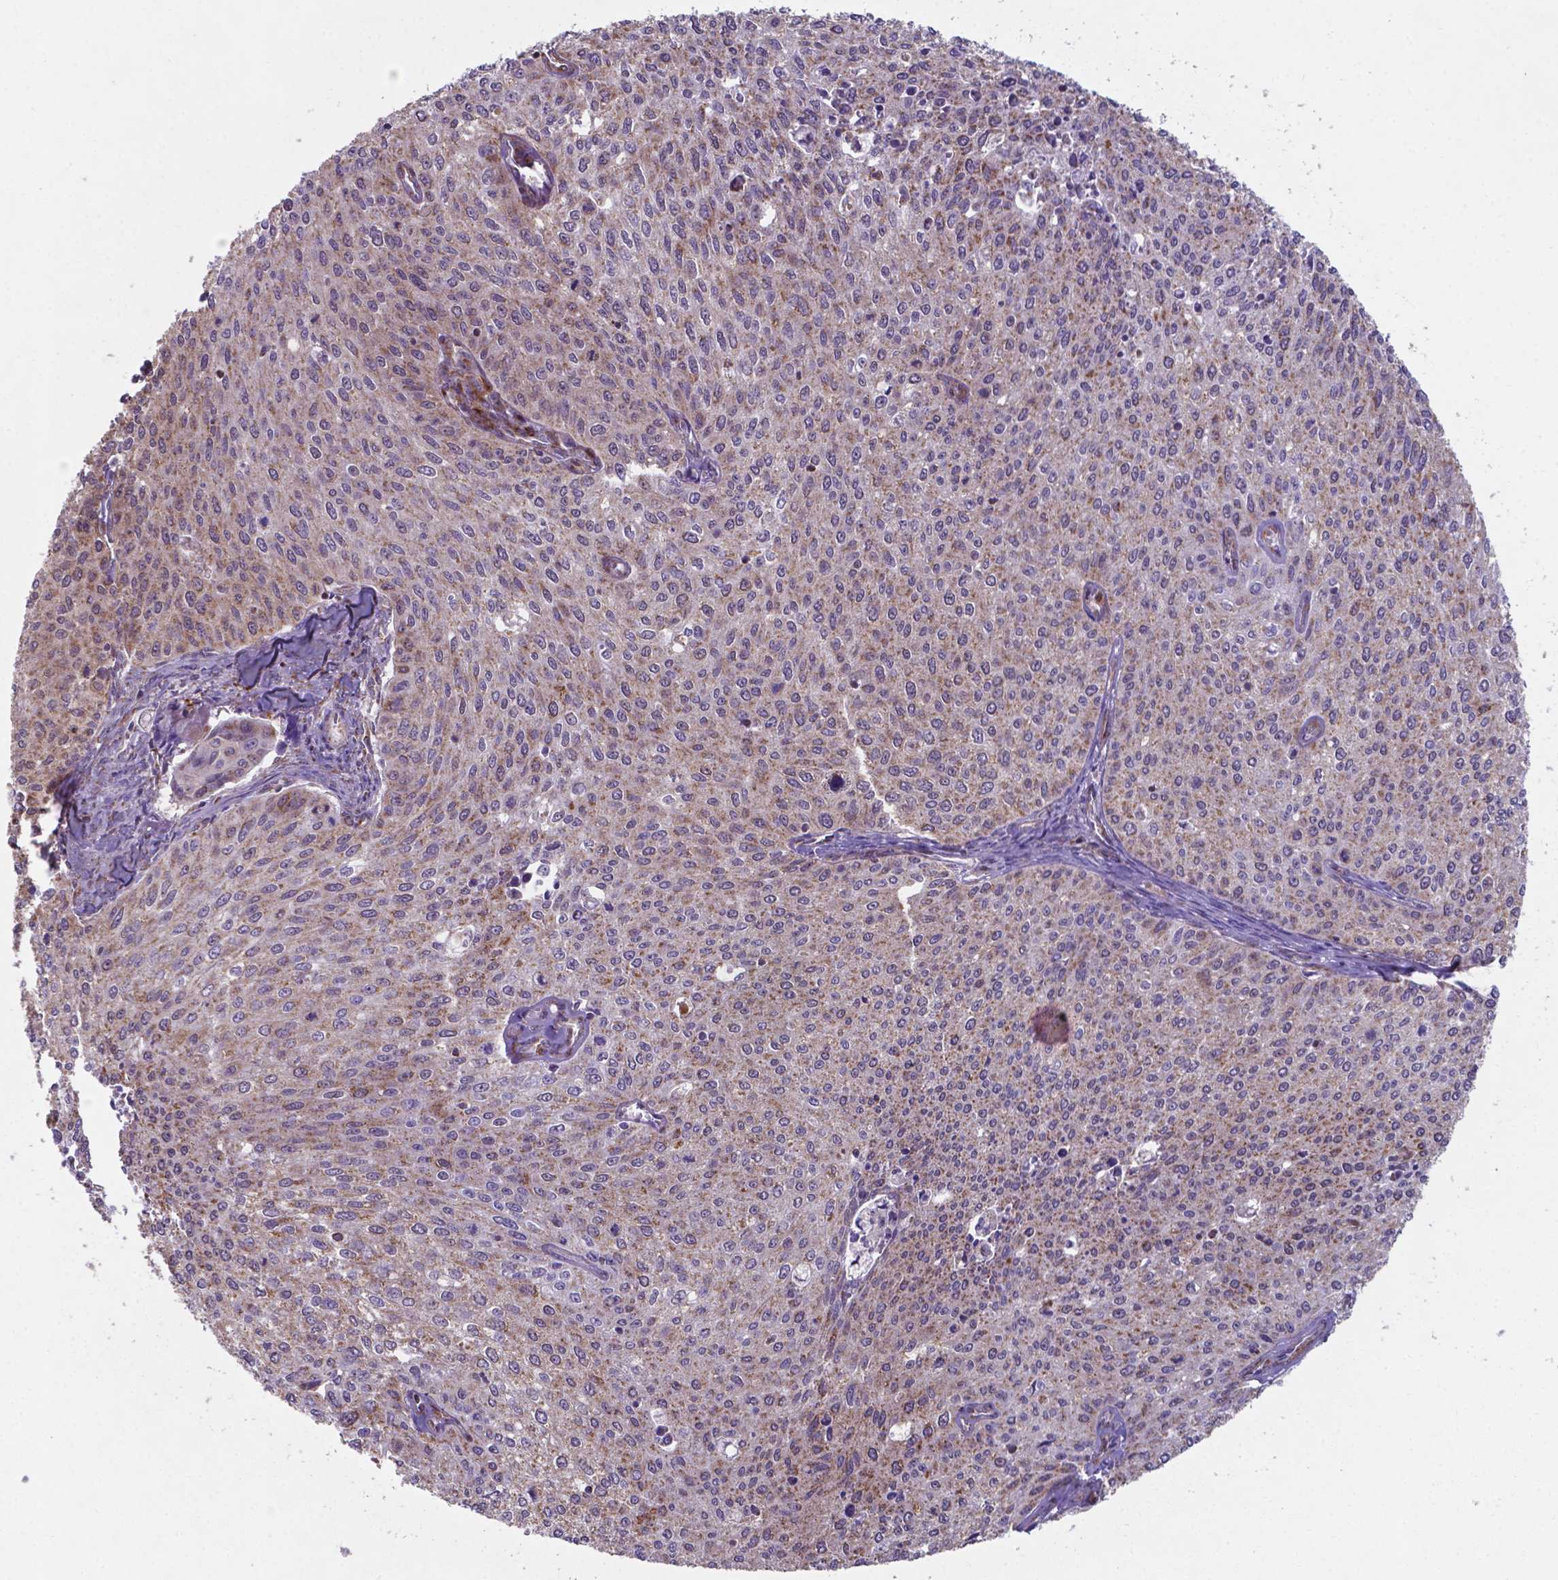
{"staining": {"intensity": "weak", "quantity": "25%-75%", "location": "cytoplasmic/membranous"}, "tissue": "cervical cancer", "cell_type": "Tumor cells", "image_type": "cancer", "snomed": [{"axis": "morphology", "description": "Squamous cell carcinoma, NOS"}, {"axis": "topography", "description": "Cervix"}], "caption": "Cervical cancer stained with a protein marker shows weak staining in tumor cells.", "gene": "FAM114A1", "patient": {"sex": "female", "age": 38}}